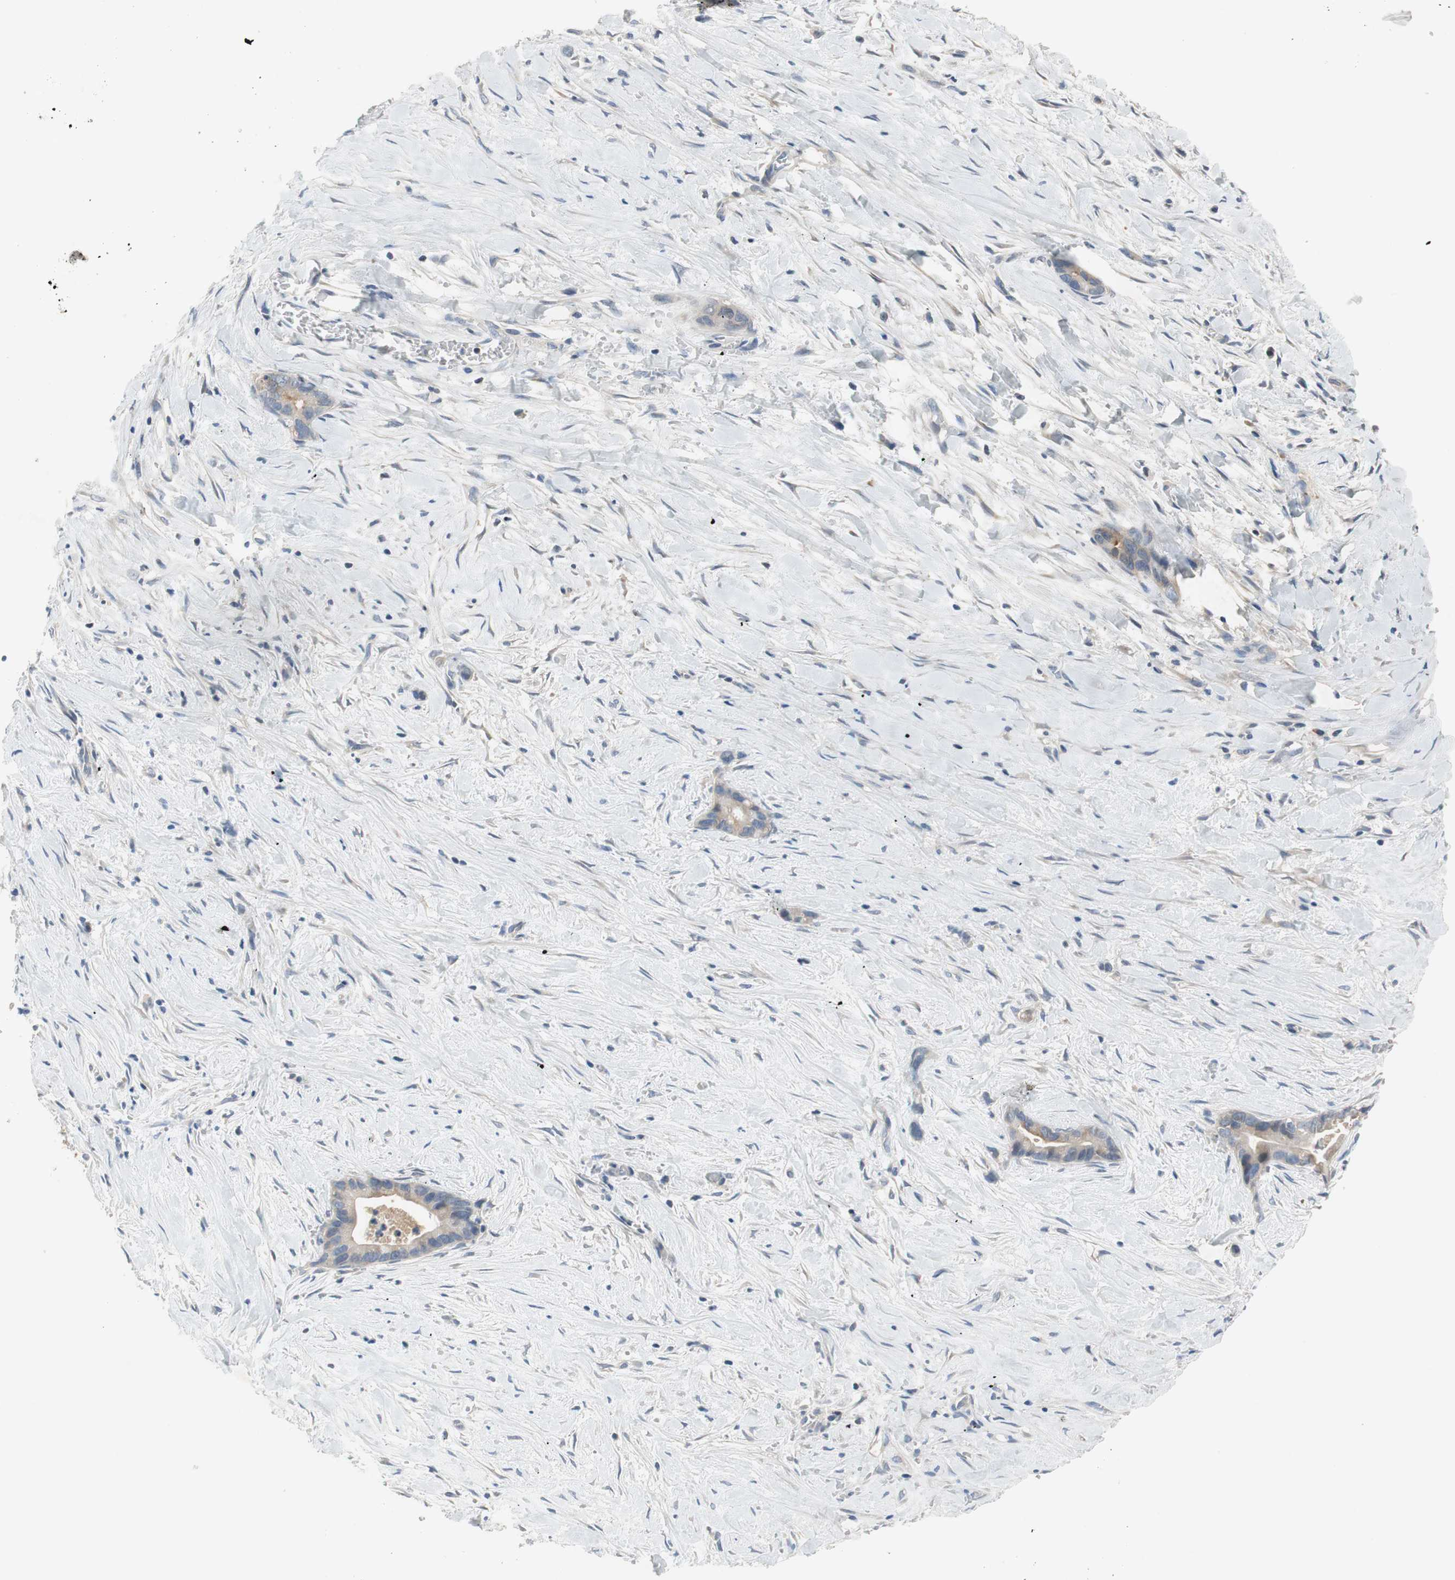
{"staining": {"intensity": "weak", "quantity": ">75%", "location": "cytoplasmic/membranous"}, "tissue": "liver cancer", "cell_type": "Tumor cells", "image_type": "cancer", "snomed": [{"axis": "morphology", "description": "Cholangiocarcinoma"}, {"axis": "topography", "description": "Liver"}], "caption": "Liver cholangiocarcinoma stained with DAB (3,3'-diaminobenzidine) IHC reveals low levels of weak cytoplasmic/membranous positivity in about >75% of tumor cells.", "gene": "TACR3", "patient": {"sex": "female", "age": 55}}